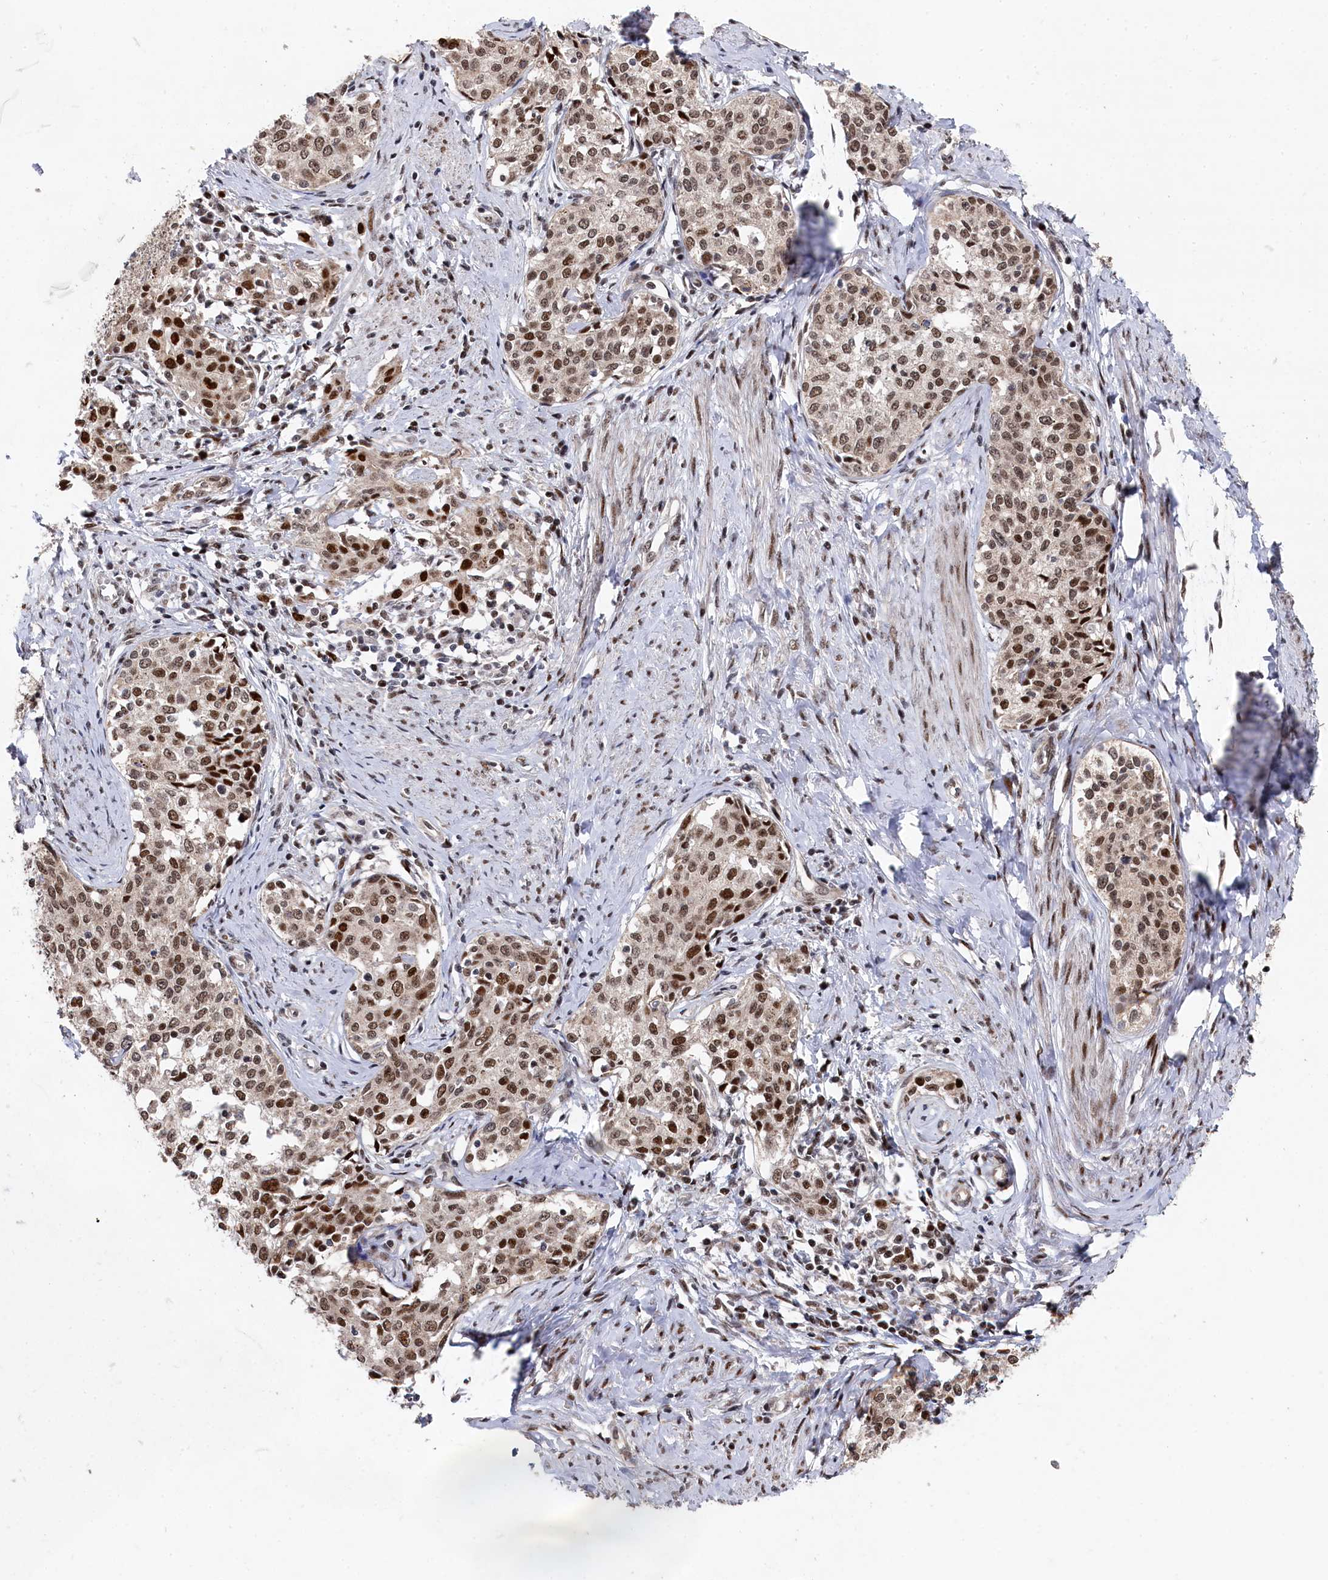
{"staining": {"intensity": "moderate", "quantity": ">75%", "location": "nuclear"}, "tissue": "cervical cancer", "cell_type": "Tumor cells", "image_type": "cancer", "snomed": [{"axis": "morphology", "description": "Squamous cell carcinoma, NOS"}, {"axis": "morphology", "description": "Adenocarcinoma, NOS"}, {"axis": "topography", "description": "Cervix"}], "caption": "Tumor cells display medium levels of moderate nuclear positivity in approximately >75% of cells in cervical adenocarcinoma.", "gene": "BUB3", "patient": {"sex": "female", "age": 52}}